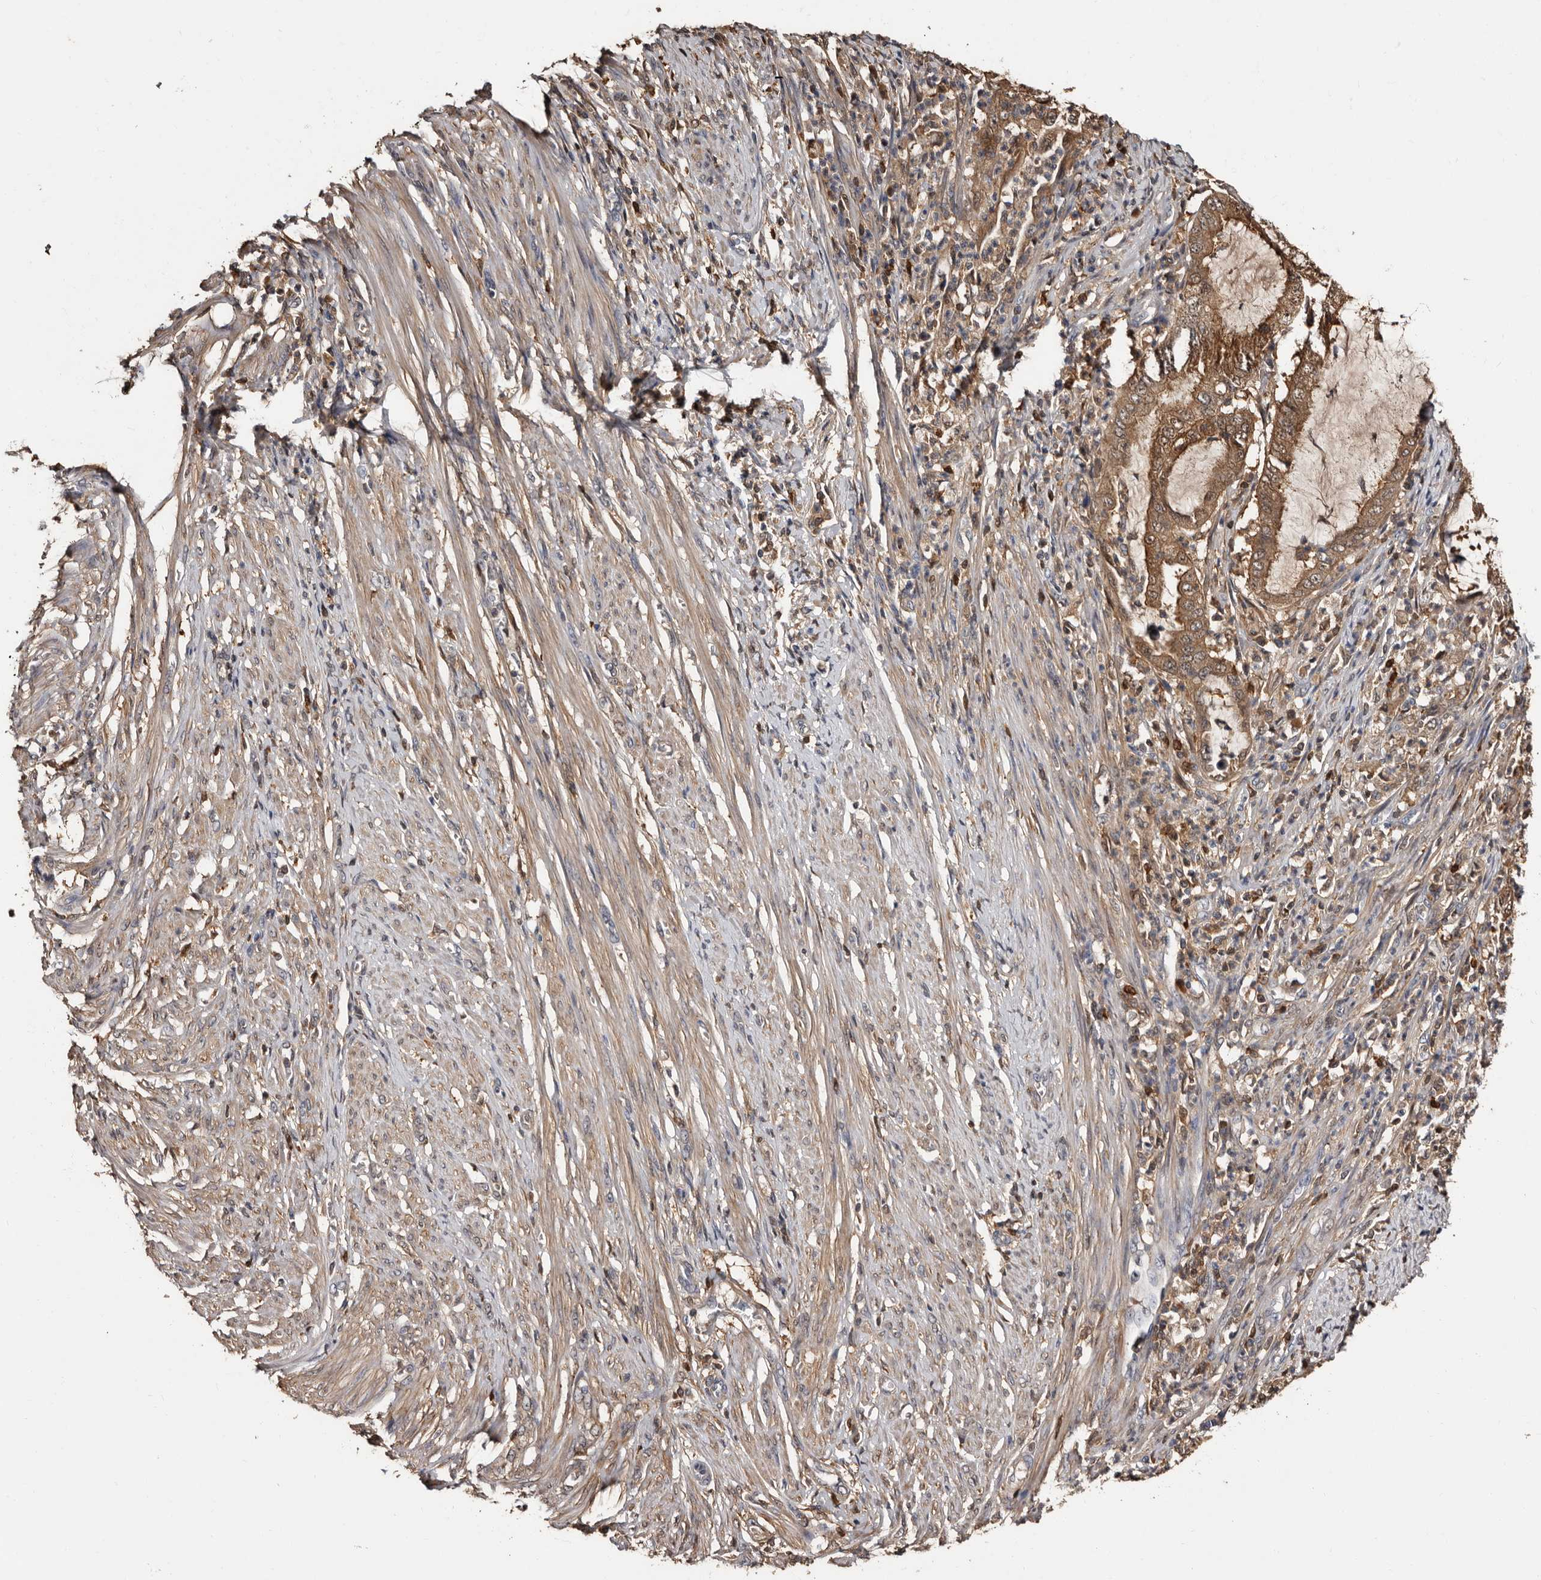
{"staining": {"intensity": "moderate", "quantity": ">75%", "location": "cytoplasmic/membranous,nuclear"}, "tissue": "endometrial cancer", "cell_type": "Tumor cells", "image_type": "cancer", "snomed": [{"axis": "morphology", "description": "Adenocarcinoma, NOS"}, {"axis": "topography", "description": "Endometrium"}], "caption": "A medium amount of moderate cytoplasmic/membranous and nuclear positivity is identified in about >75% of tumor cells in endometrial cancer tissue.", "gene": "DNPH1", "patient": {"sex": "female", "age": 51}}